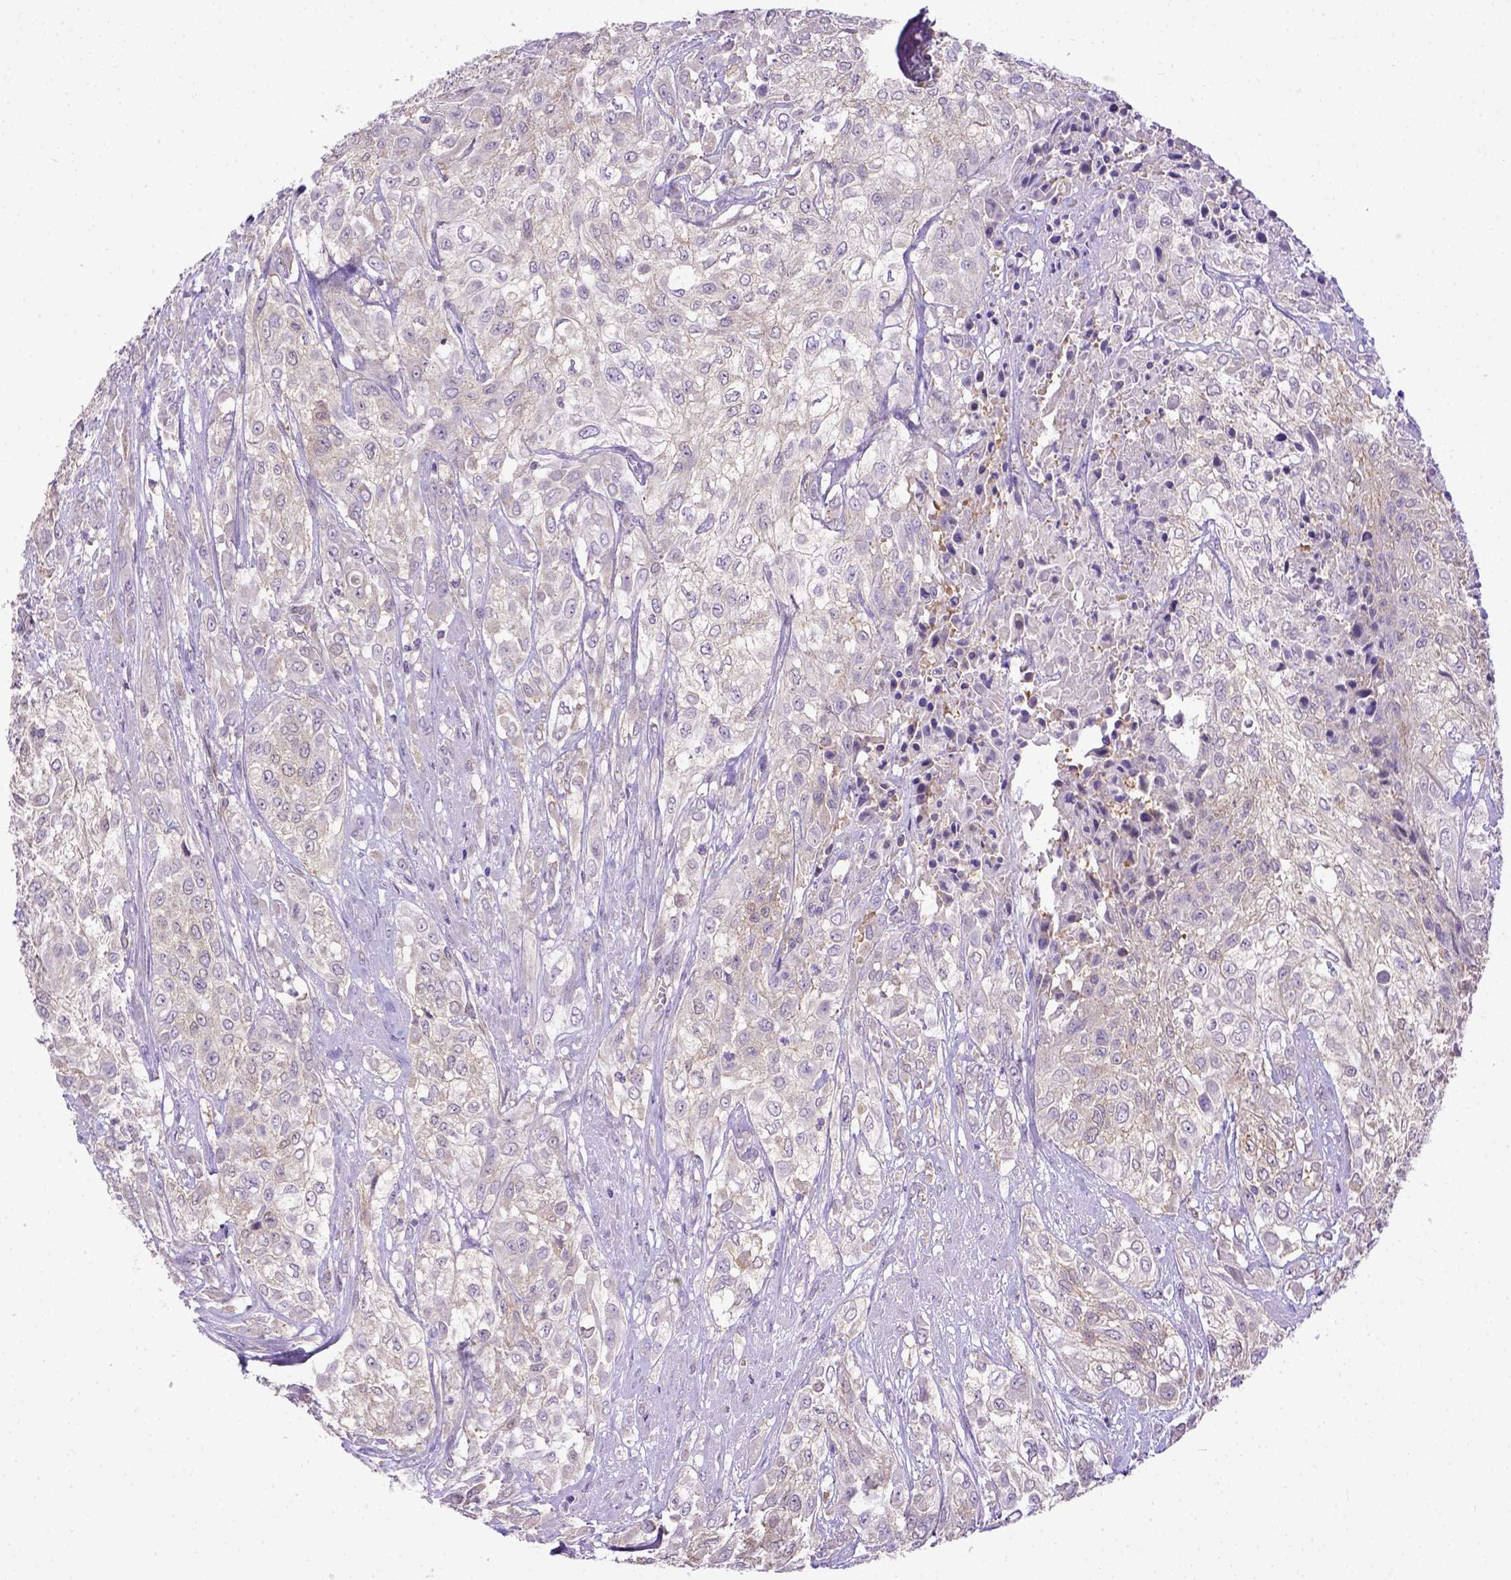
{"staining": {"intensity": "negative", "quantity": "none", "location": "none"}, "tissue": "urothelial cancer", "cell_type": "Tumor cells", "image_type": "cancer", "snomed": [{"axis": "morphology", "description": "Urothelial carcinoma, High grade"}, {"axis": "topography", "description": "Urinary bladder"}], "caption": "High-grade urothelial carcinoma was stained to show a protein in brown. There is no significant staining in tumor cells.", "gene": "BTN1A1", "patient": {"sex": "male", "age": 57}}